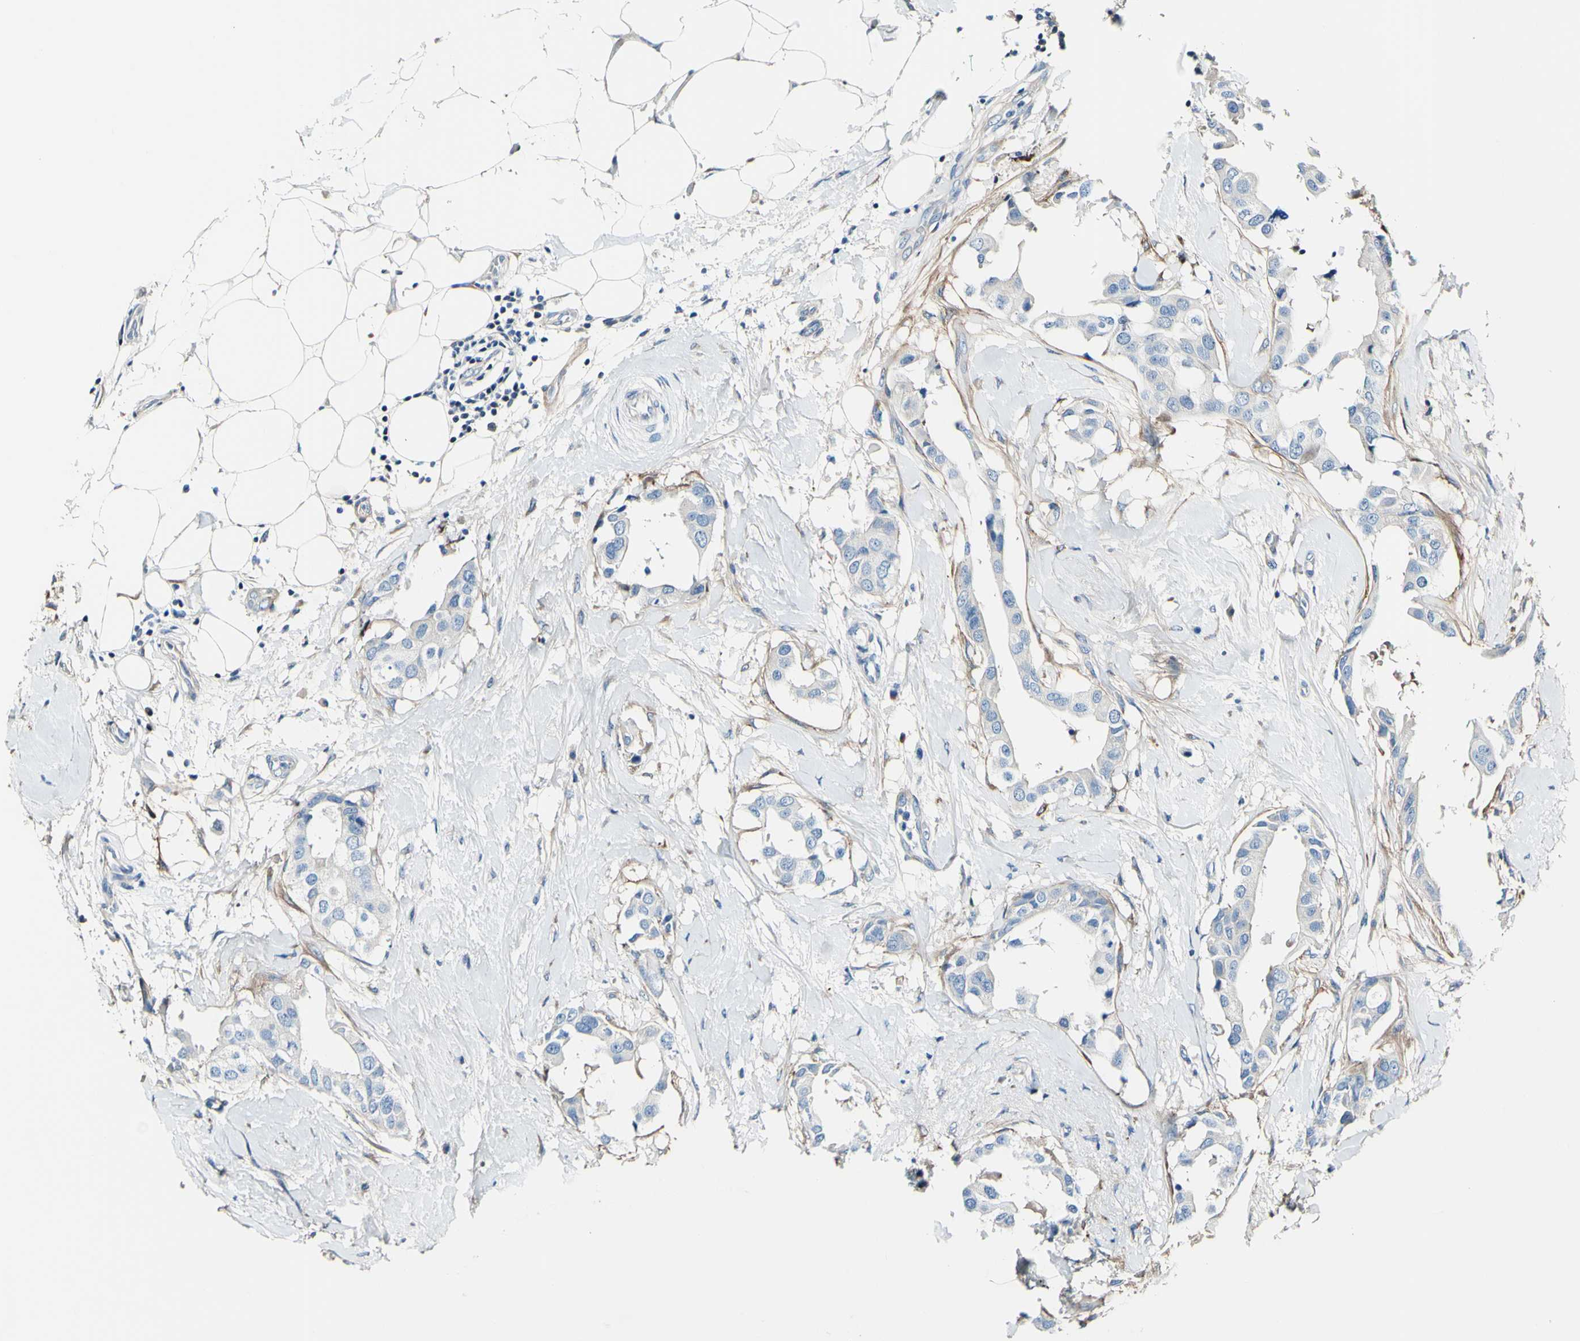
{"staining": {"intensity": "negative", "quantity": "none", "location": "none"}, "tissue": "breast cancer", "cell_type": "Tumor cells", "image_type": "cancer", "snomed": [{"axis": "morphology", "description": "Duct carcinoma"}, {"axis": "topography", "description": "Breast"}], "caption": "Histopathology image shows no protein positivity in tumor cells of breast intraductal carcinoma tissue.", "gene": "COL6A3", "patient": {"sex": "female", "age": 40}}